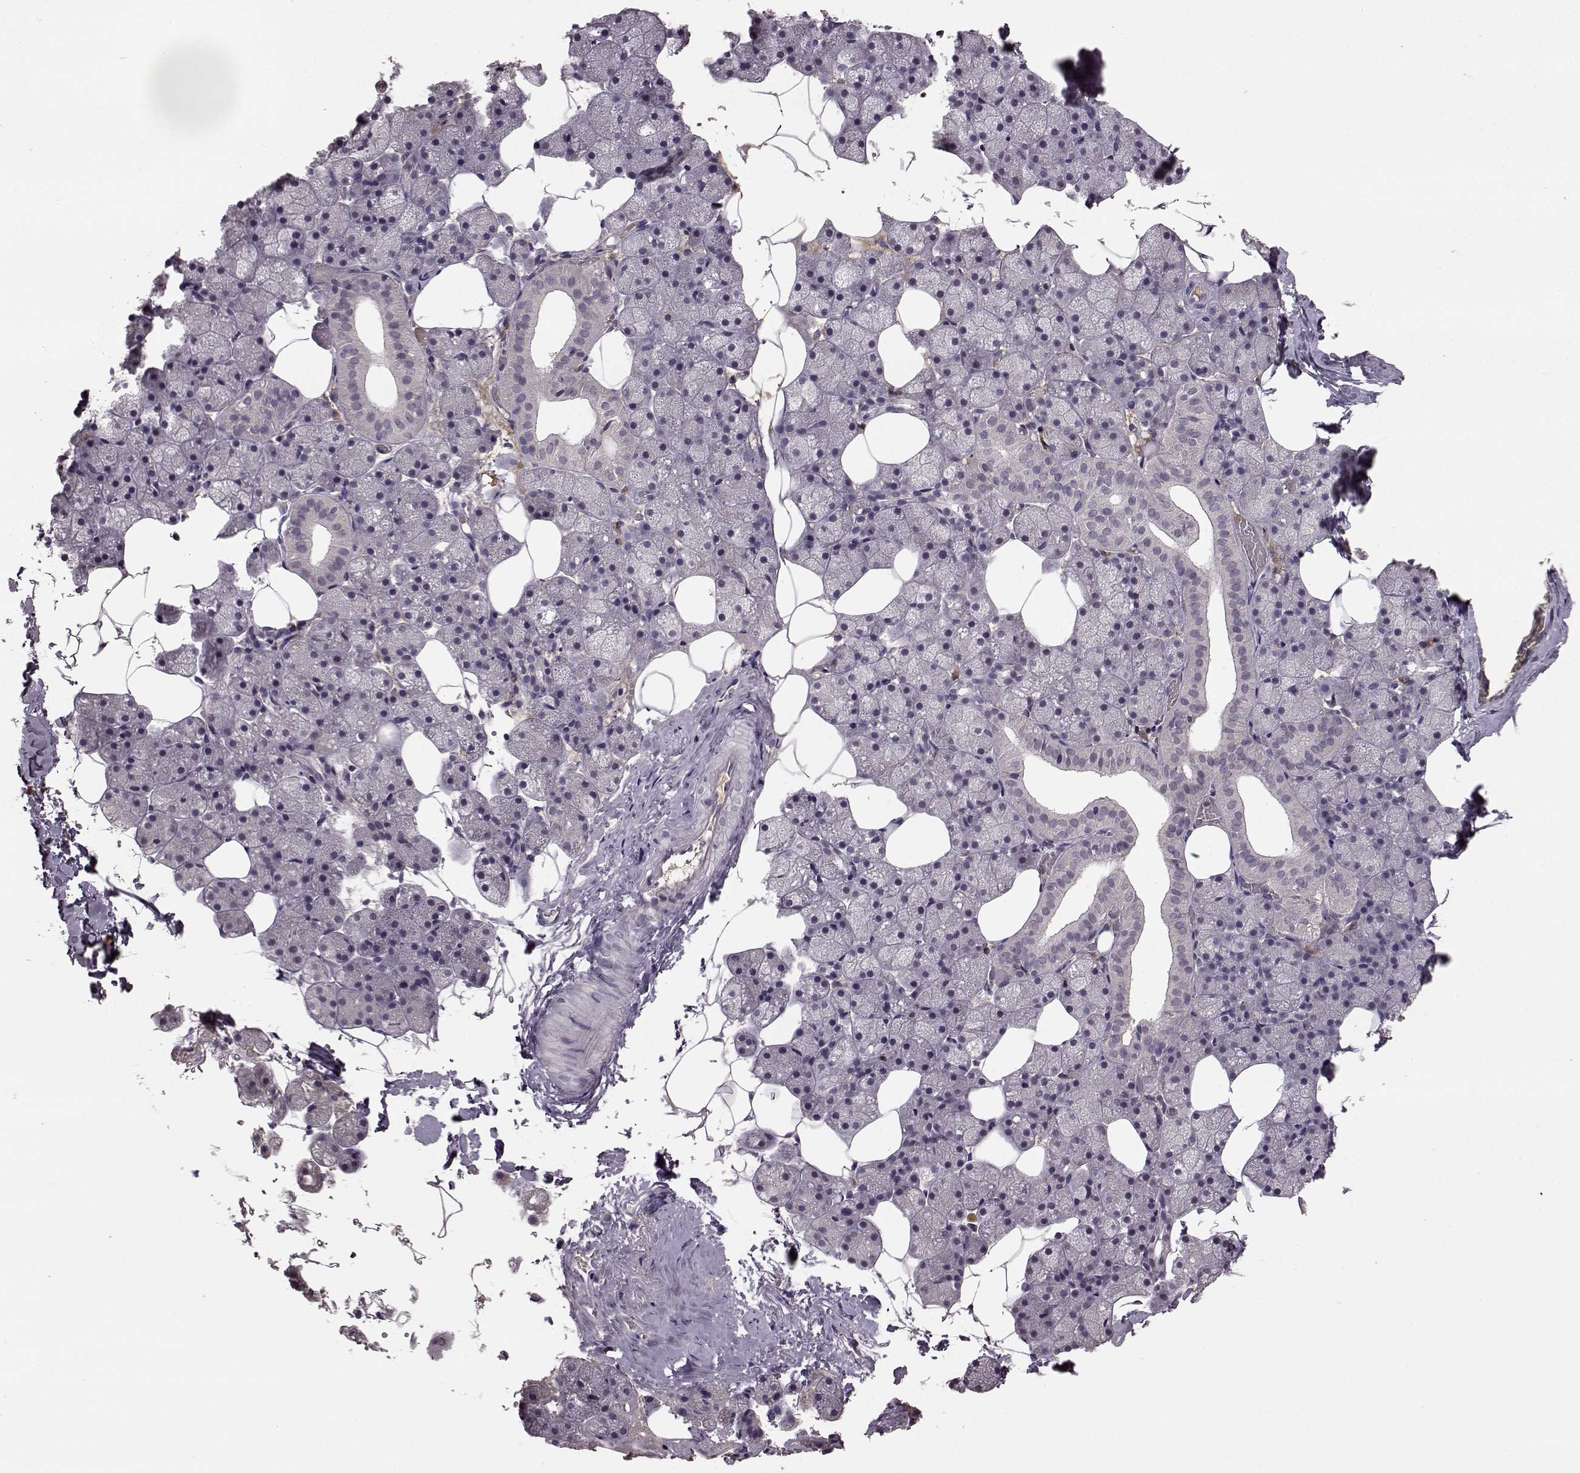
{"staining": {"intensity": "negative", "quantity": "none", "location": "none"}, "tissue": "salivary gland", "cell_type": "Glandular cells", "image_type": "normal", "snomed": [{"axis": "morphology", "description": "Normal tissue, NOS"}, {"axis": "topography", "description": "Salivary gland"}], "caption": "Immunohistochemical staining of normal human salivary gland shows no significant staining in glandular cells. Nuclei are stained in blue.", "gene": "NRL", "patient": {"sex": "male", "age": 38}}